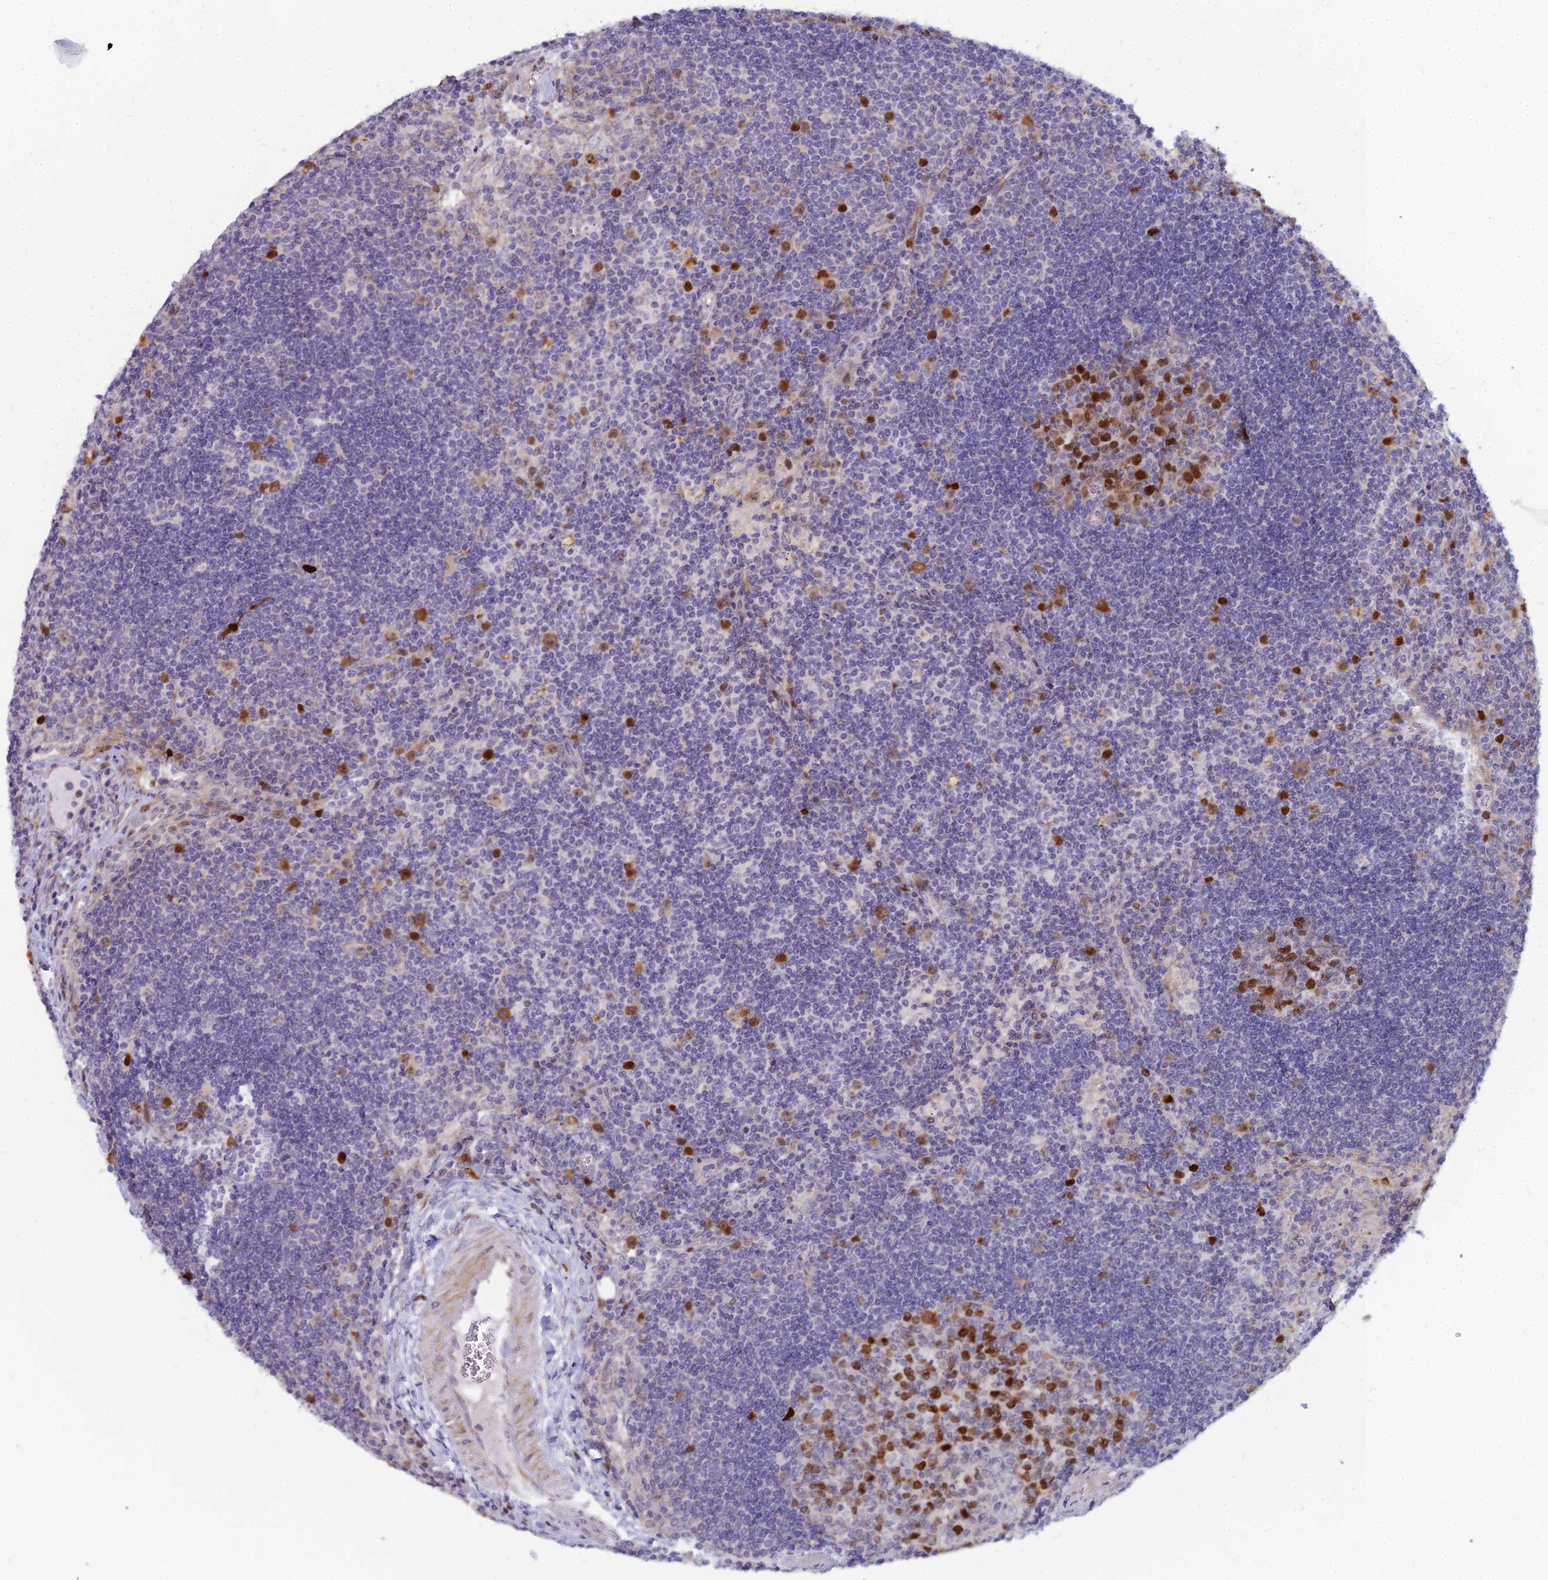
{"staining": {"intensity": "strong", "quantity": "25%-75%", "location": "nuclear"}, "tissue": "lymph node", "cell_type": "Germinal center cells", "image_type": "normal", "snomed": [{"axis": "morphology", "description": "Normal tissue, NOS"}, {"axis": "topography", "description": "Lymph node"}], "caption": "Immunohistochemistry (IHC) (DAB) staining of normal lymph node reveals strong nuclear protein staining in approximately 25%-75% of germinal center cells. The staining was performed using DAB, with brown indicating positive protein expression. Nuclei are stained blue with hematoxylin.", "gene": "ENSG00000285920", "patient": {"sex": "male", "age": 58}}